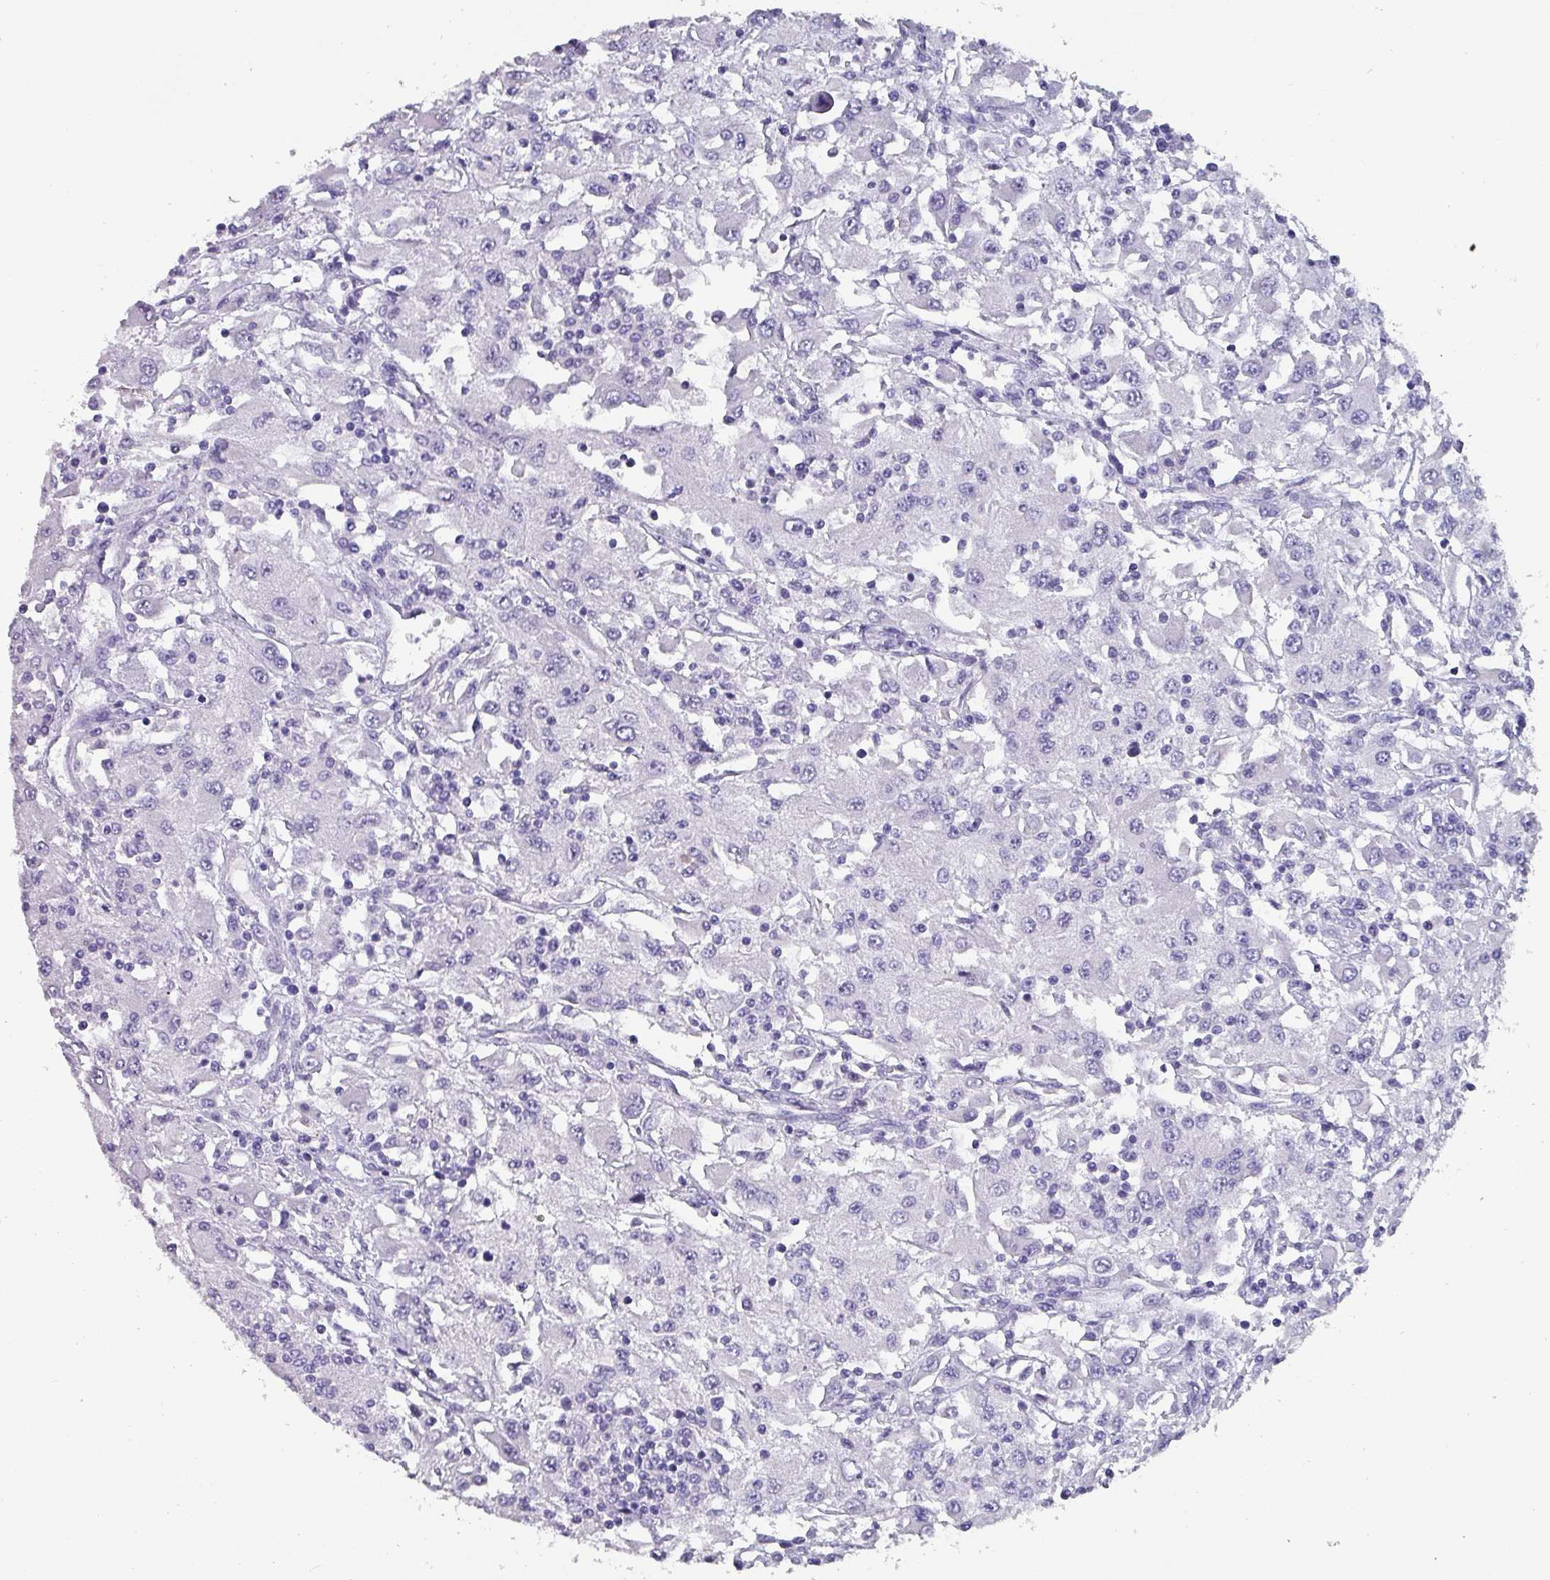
{"staining": {"intensity": "negative", "quantity": "none", "location": "none"}, "tissue": "renal cancer", "cell_type": "Tumor cells", "image_type": "cancer", "snomed": [{"axis": "morphology", "description": "Adenocarcinoma, NOS"}, {"axis": "topography", "description": "Kidney"}], "caption": "A photomicrograph of human adenocarcinoma (renal) is negative for staining in tumor cells.", "gene": "INS-IGF2", "patient": {"sex": "female", "age": 67}}